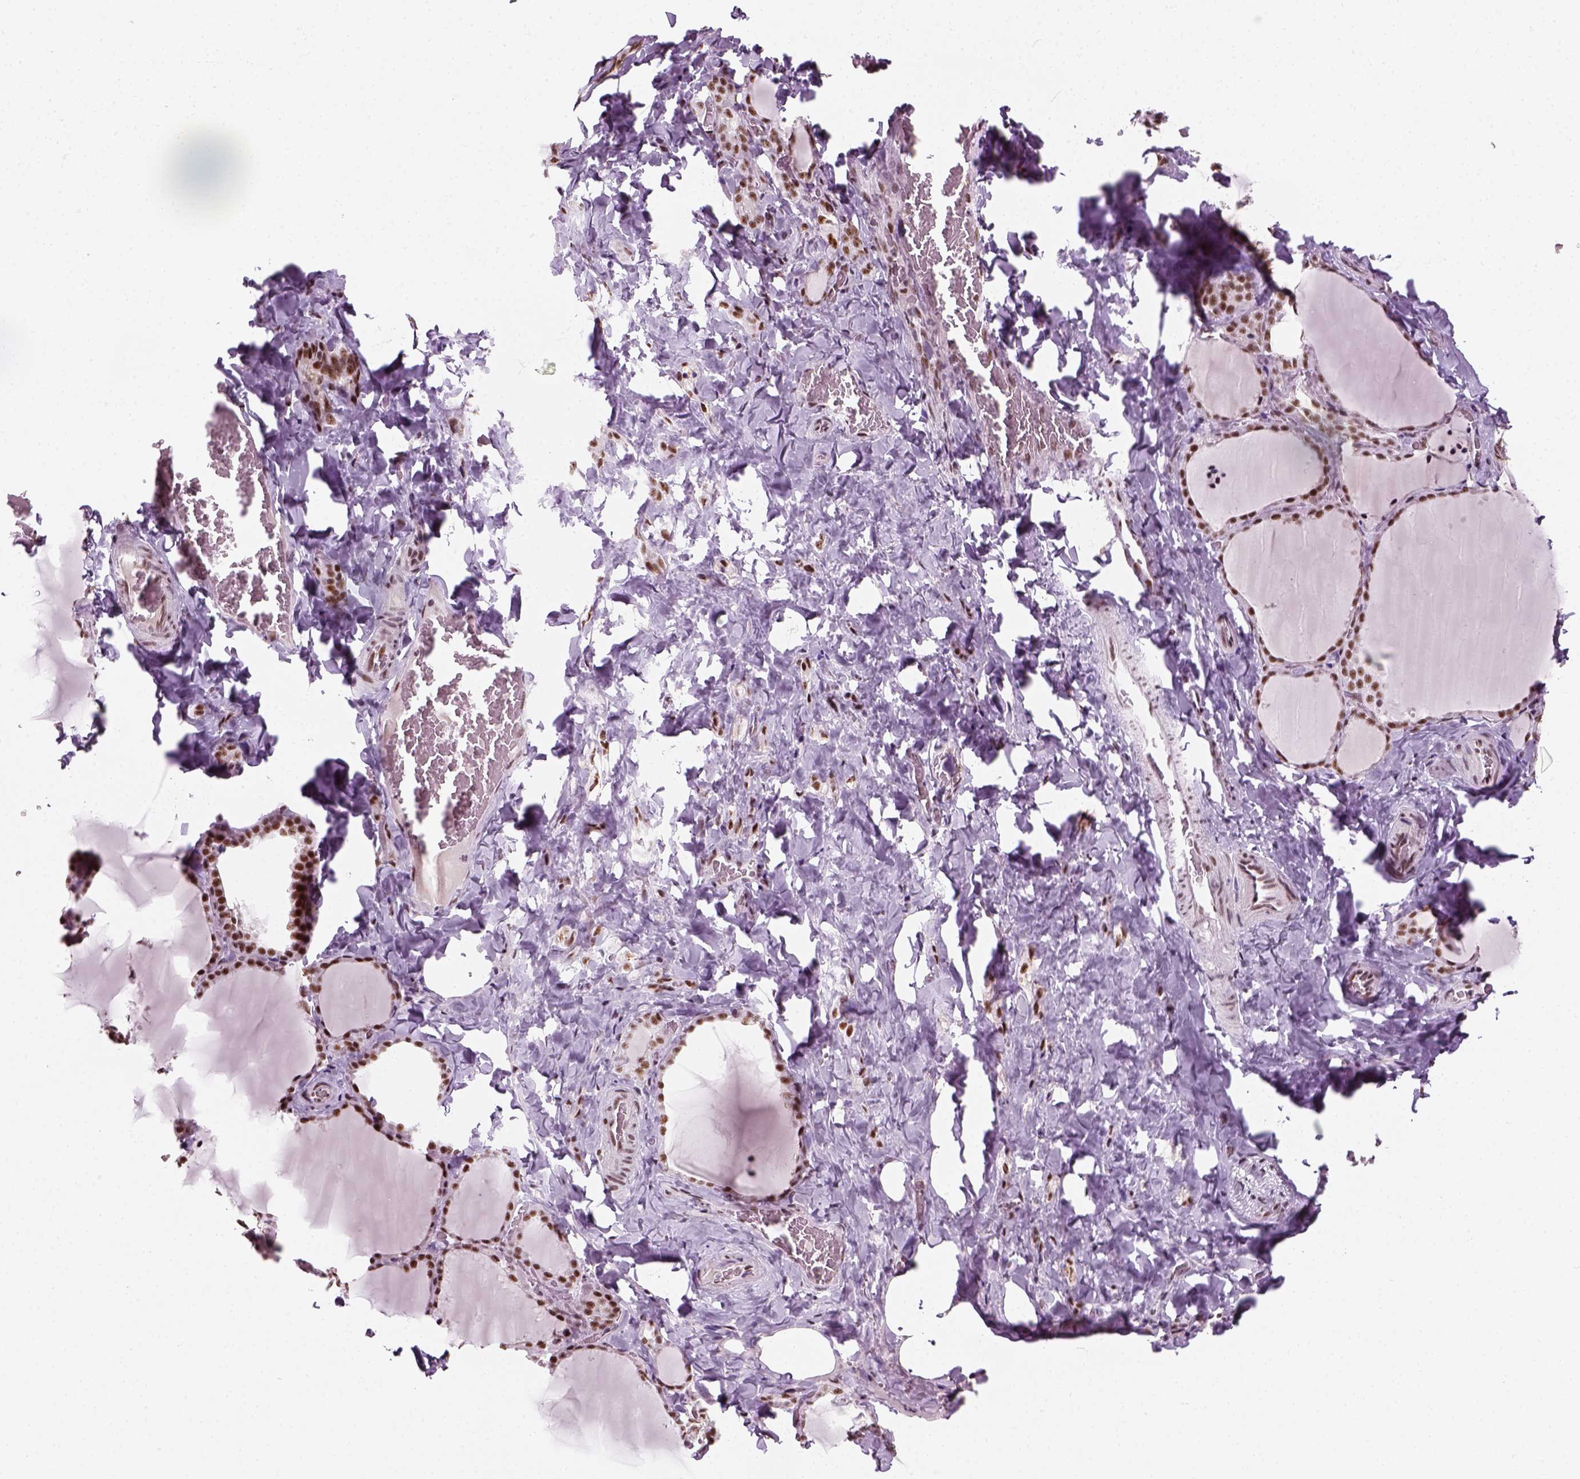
{"staining": {"intensity": "strong", "quantity": ">75%", "location": "nuclear"}, "tissue": "thyroid gland", "cell_type": "Glandular cells", "image_type": "normal", "snomed": [{"axis": "morphology", "description": "Normal tissue, NOS"}, {"axis": "topography", "description": "Thyroid gland"}], "caption": "Immunohistochemistry (IHC) (DAB) staining of normal human thyroid gland demonstrates strong nuclear protein positivity in about >75% of glandular cells. (IHC, brightfield microscopy, high magnification).", "gene": "GTF2F1", "patient": {"sex": "female", "age": 22}}